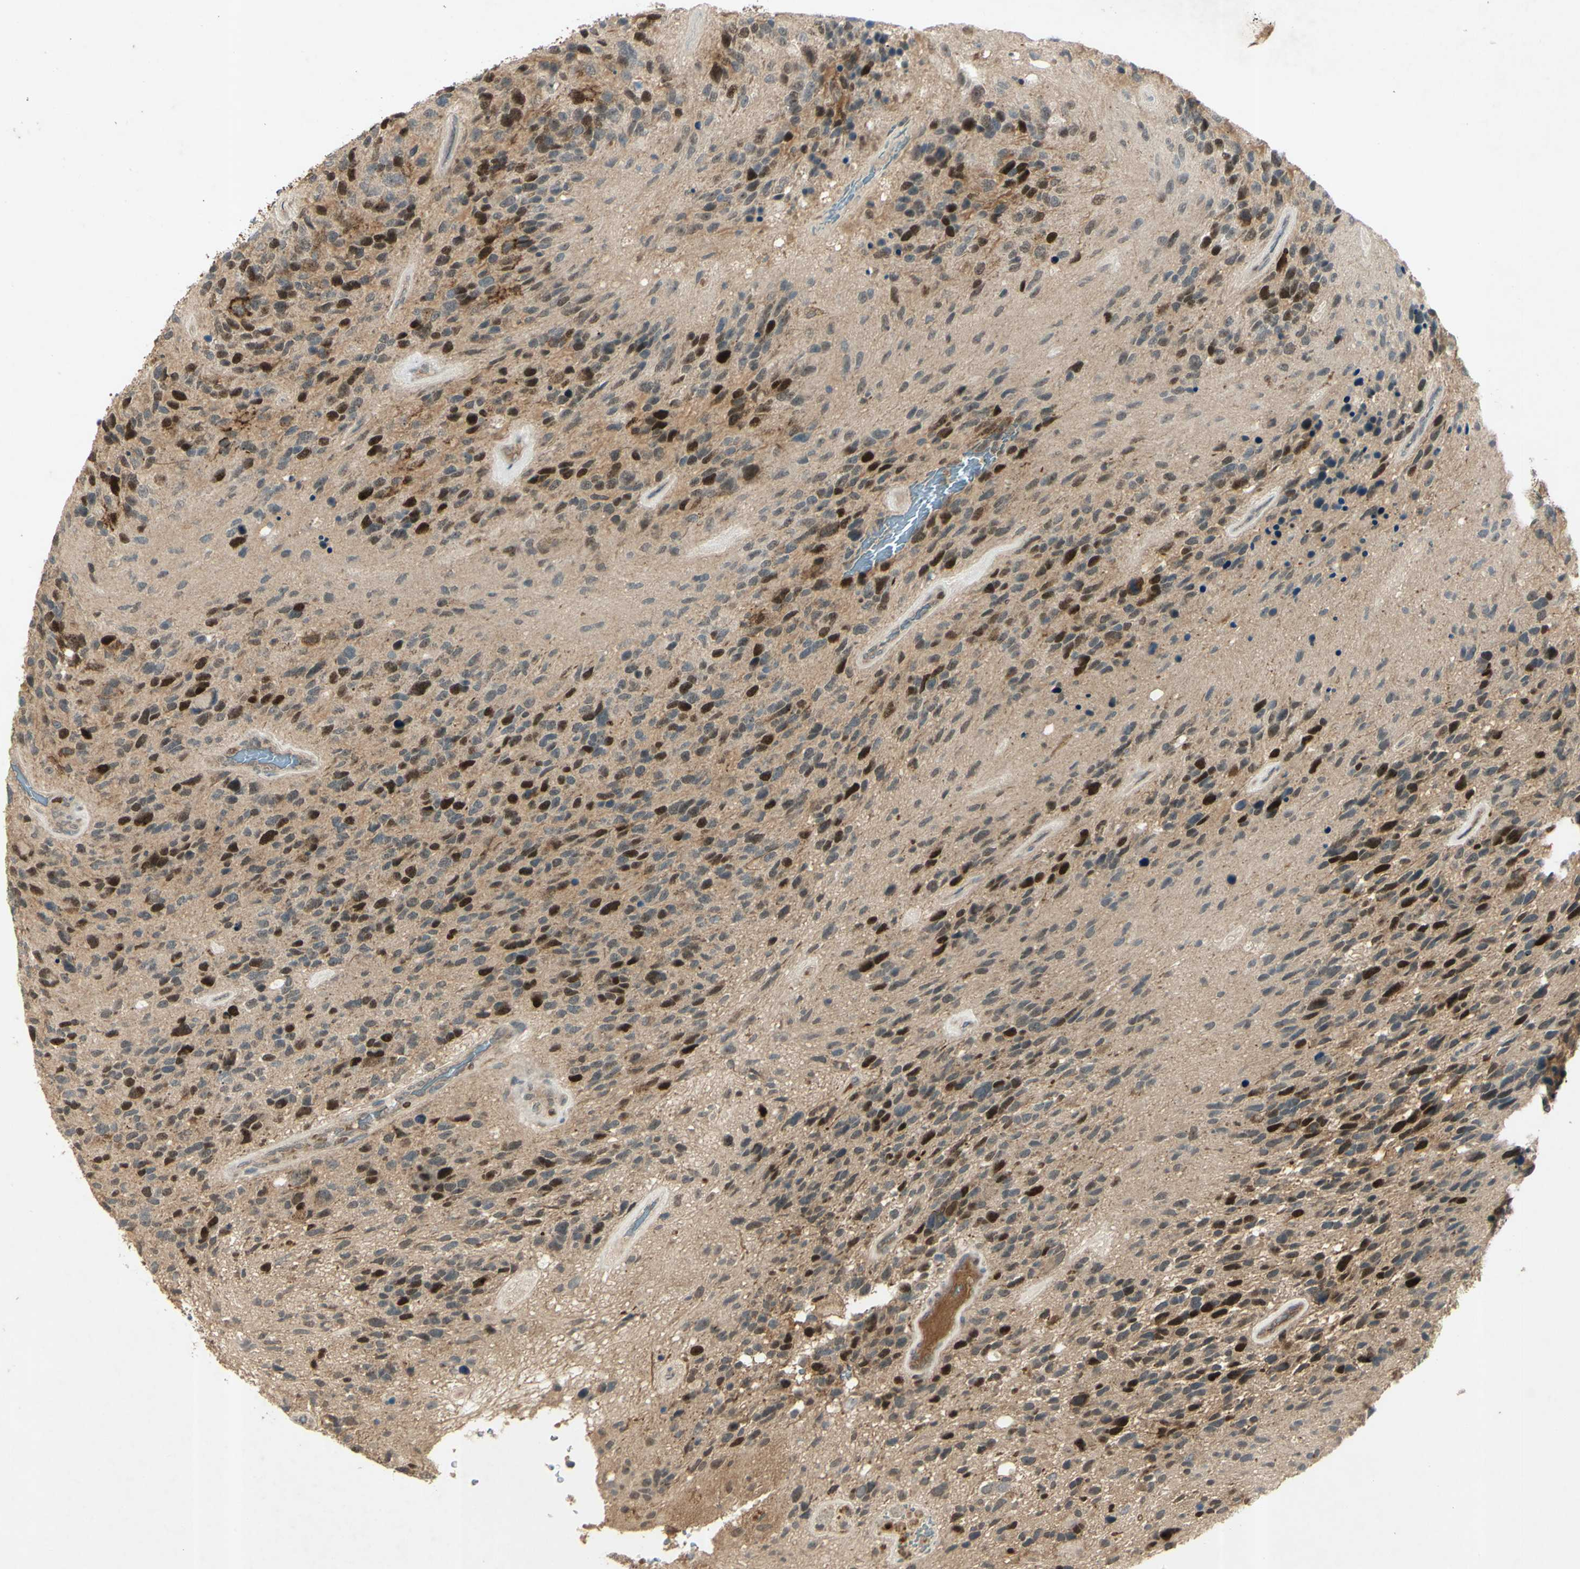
{"staining": {"intensity": "strong", "quantity": "<25%", "location": "nuclear"}, "tissue": "glioma", "cell_type": "Tumor cells", "image_type": "cancer", "snomed": [{"axis": "morphology", "description": "Glioma, malignant, High grade"}, {"axis": "topography", "description": "Brain"}], "caption": "Immunohistochemistry image of malignant glioma (high-grade) stained for a protein (brown), which shows medium levels of strong nuclear expression in approximately <25% of tumor cells.", "gene": "RAD18", "patient": {"sex": "female", "age": 58}}